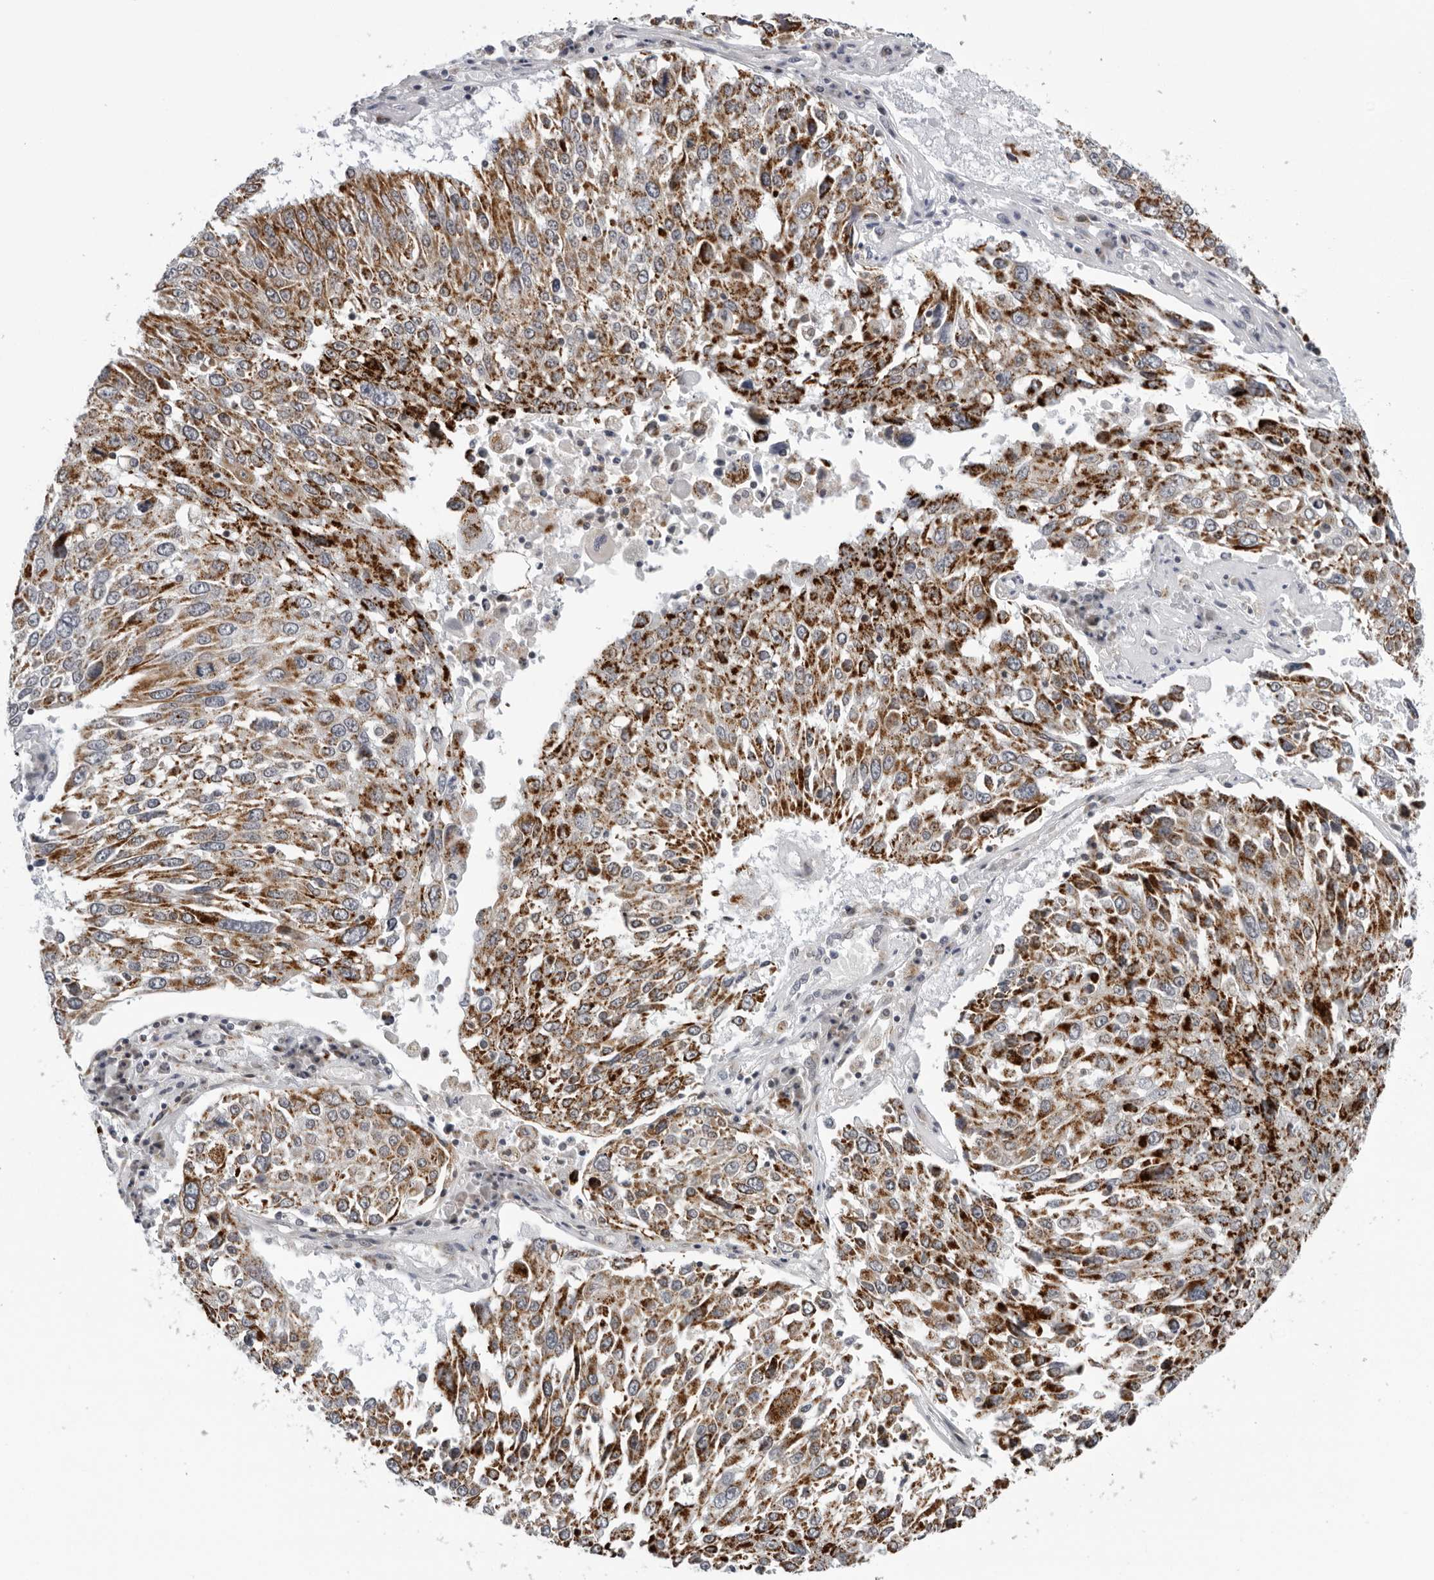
{"staining": {"intensity": "strong", "quantity": "25%-75%", "location": "cytoplasmic/membranous"}, "tissue": "lung cancer", "cell_type": "Tumor cells", "image_type": "cancer", "snomed": [{"axis": "morphology", "description": "Squamous cell carcinoma, NOS"}, {"axis": "topography", "description": "Lung"}], "caption": "Immunohistochemical staining of squamous cell carcinoma (lung) exhibits high levels of strong cytoplasmic/membranous staining in about 25%-75% of tumor cells.", "gene": "CPT2", "patient": {"sex": "male", "age": 65}}